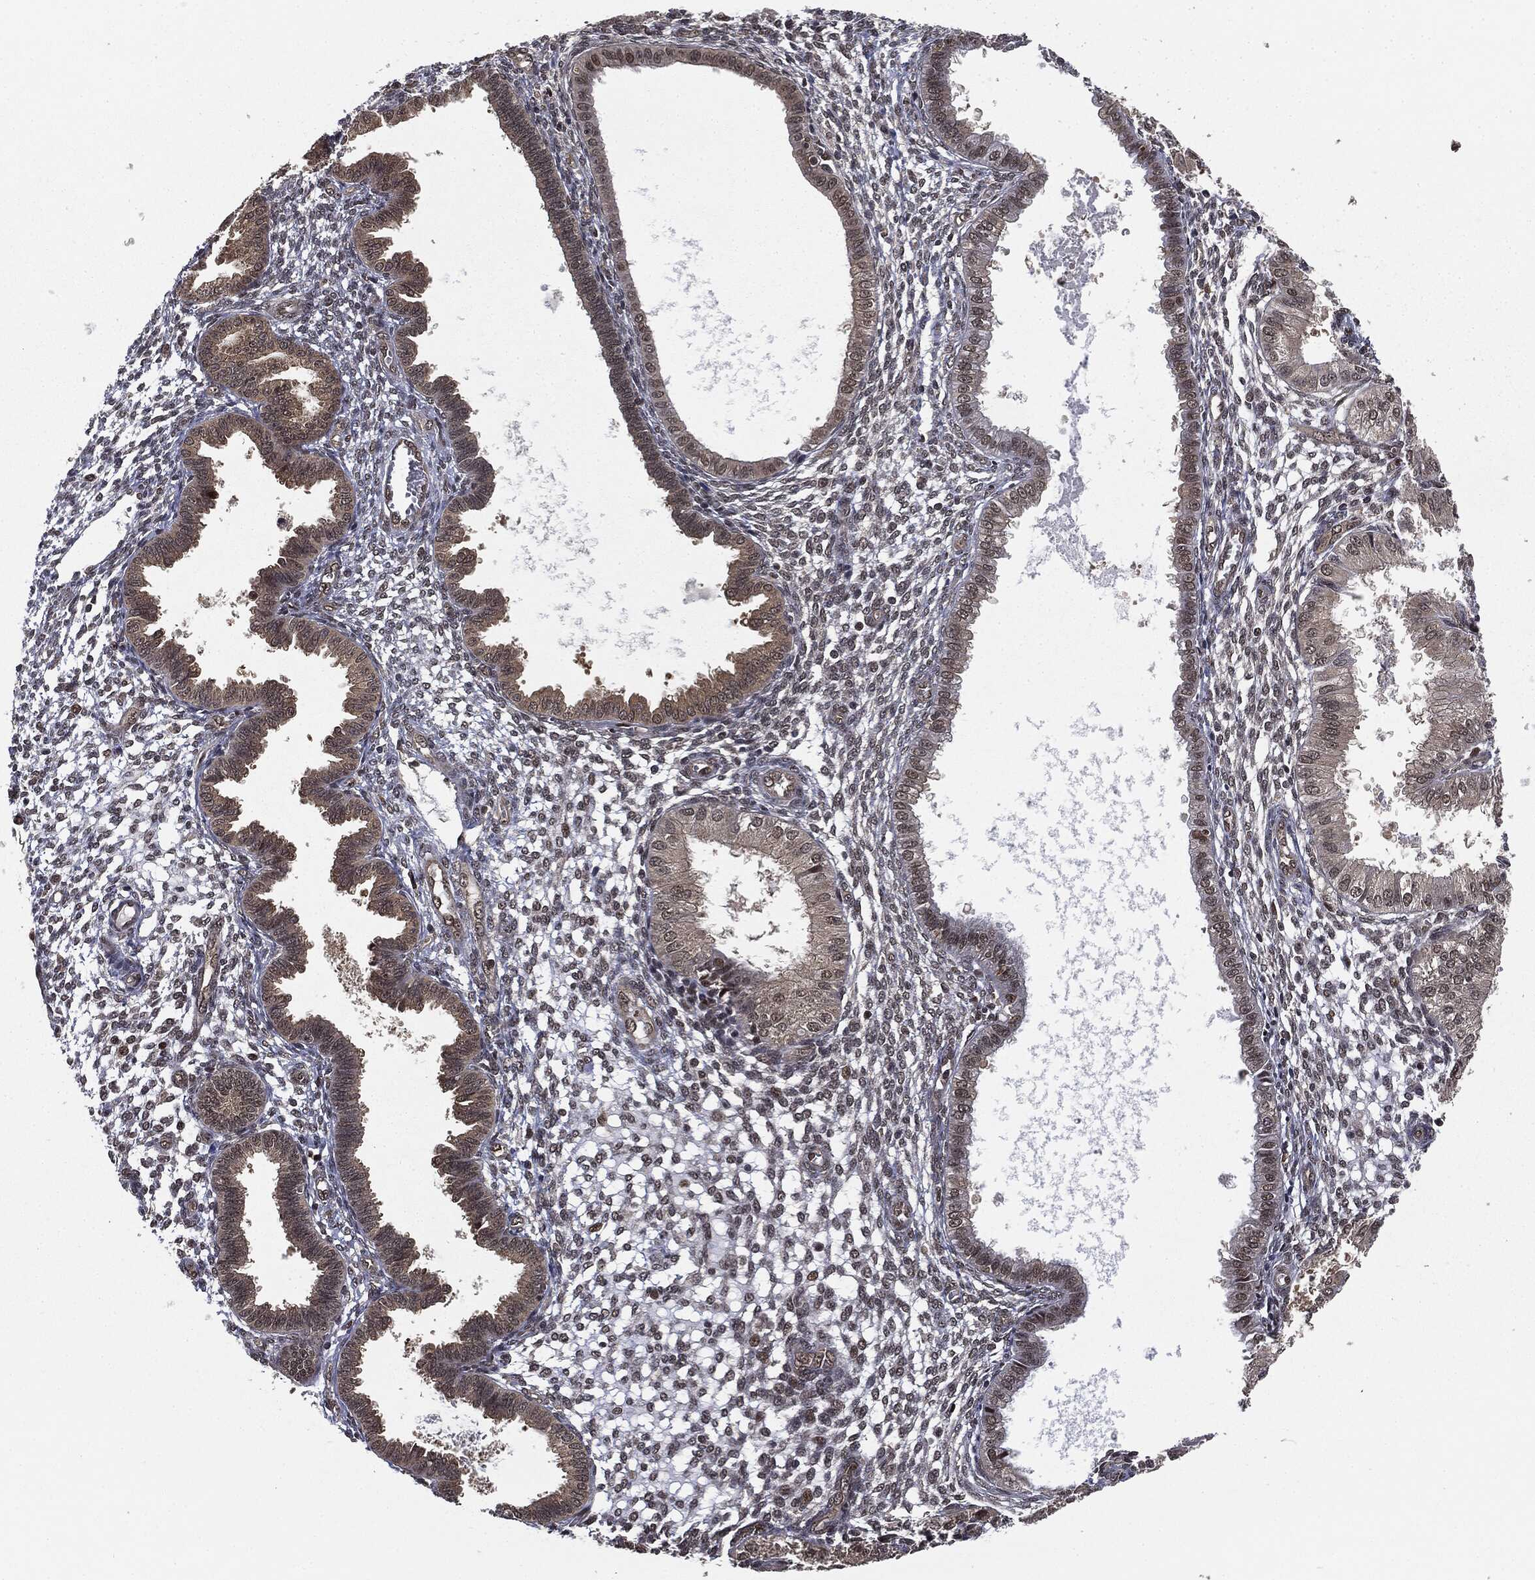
{"staining": {"intensity": "strong", "quantity": ">75%", "location": "nuclear"}, "tissue": "endometrium", "cell_type": "Cells in endometrial stroma", "image_type": "normal", "snomed": [{"axis": "morphology", "description": "Normal tissue, NOS"}, {"axis": "topography", "description": "Endometrium"}], "caption": "Immunohistochemical staining of unremarkable human endometrium demonstrates high levels of strong nuclear staining in about >75% of cells in endometrial stroma. (brown staining indicates protein expression, while blue staining denotes nuclei).", "gene": "TBC1D22A", "patient": {"sex": "female", "age": 43}}